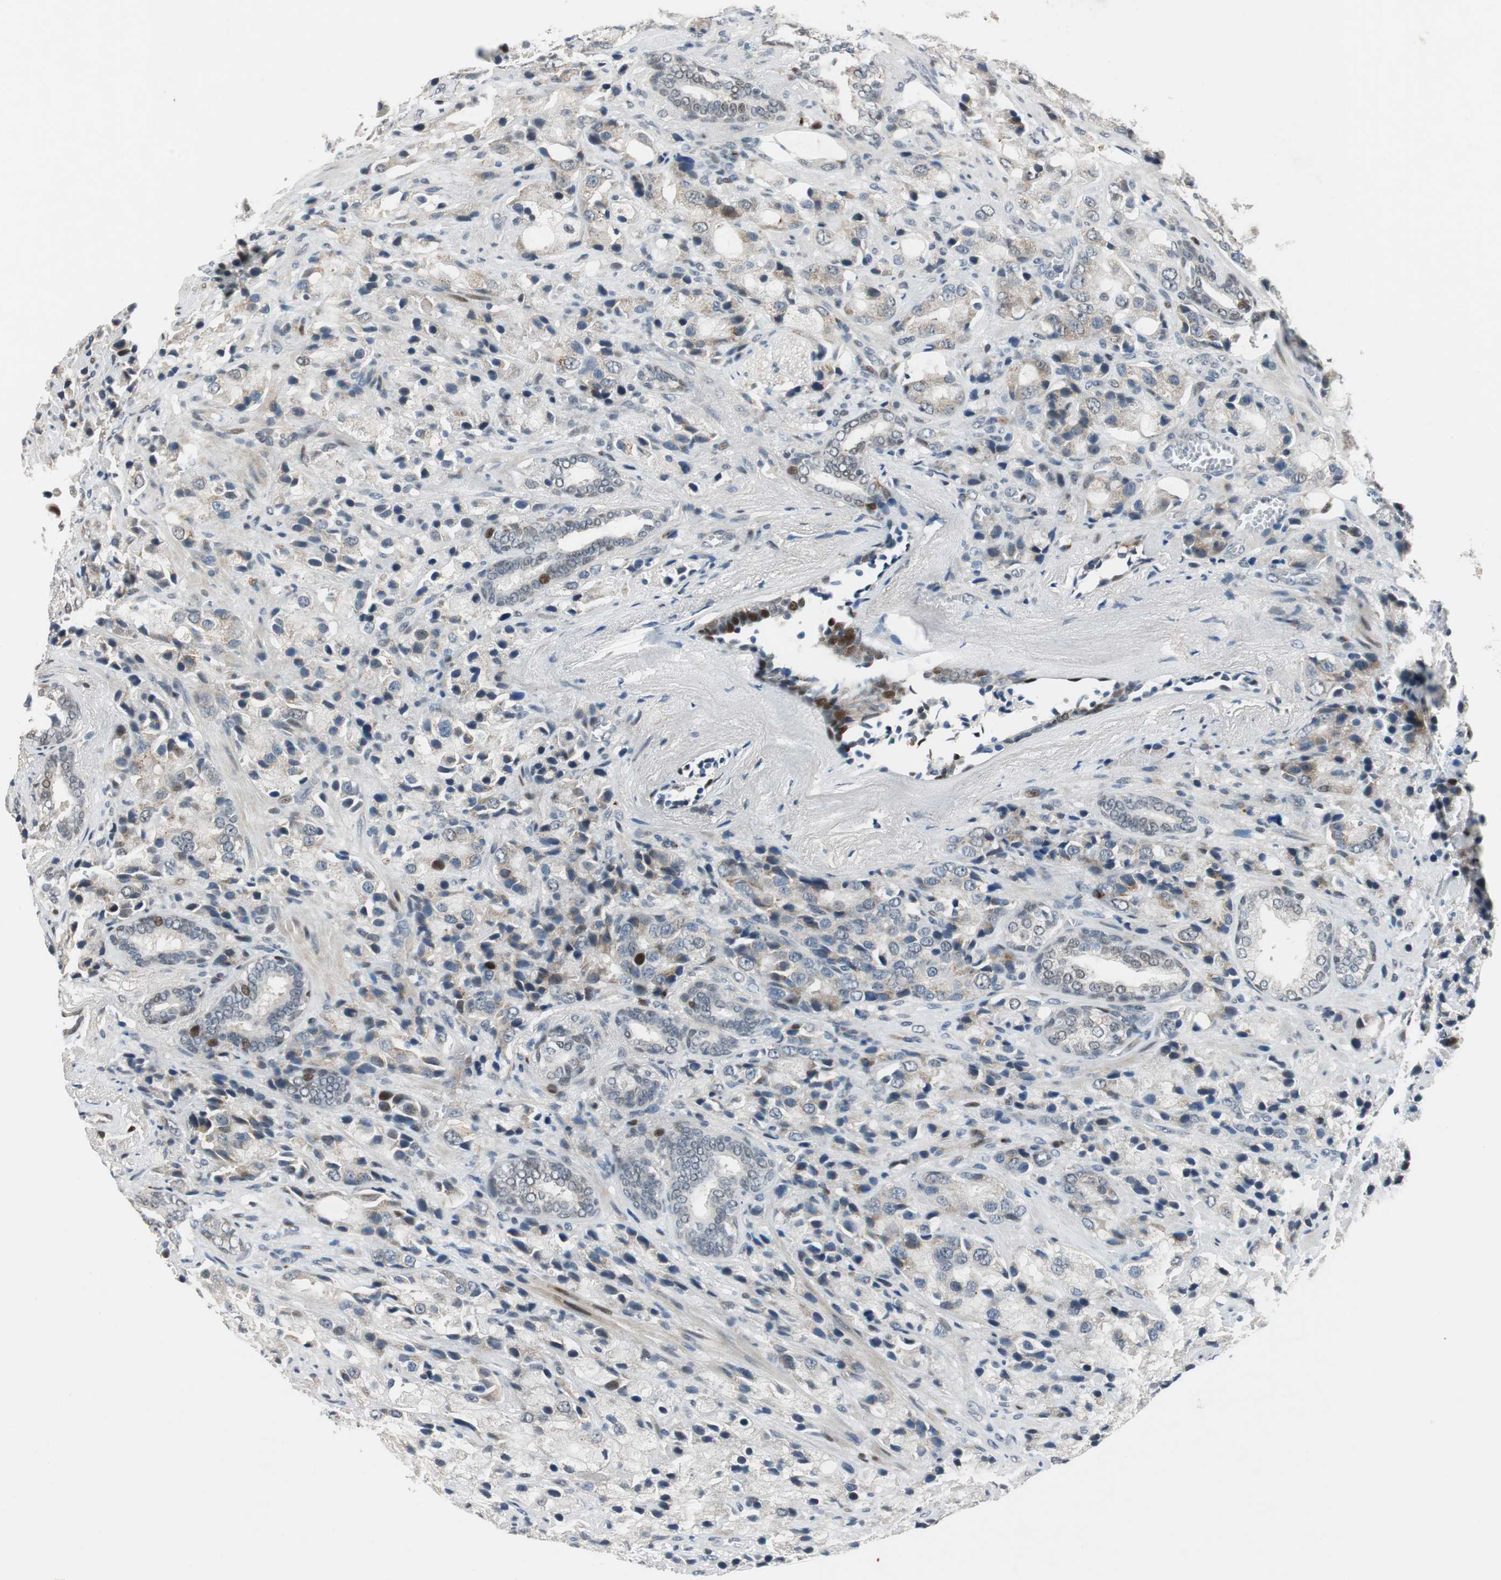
{"staining": {"intensity": "weak", "quantity": "25%-75%", "location": "cytoplasmic/membranous"}, "tissue": "prostate cancer", "cell_type": "Tumor cells", "image_type": "cancer", "snomed": [{"axis": "morphology", "description": "Adenocarcinoma, High grade"}, {"axis": "topography", "description": "Prostate"}], "caption": "Weak cytoplasmic/membranous staining is identified in approximately 25%-75% of tumor cells in high-grade adenocarcinoma (prostate). (DAB (3,3'-diaminobenzidine) IHC, brown staining for protein, blue staining for nuclei).", "gene": "AJUBA", "patient": {"sex": "male", "age": 70}}